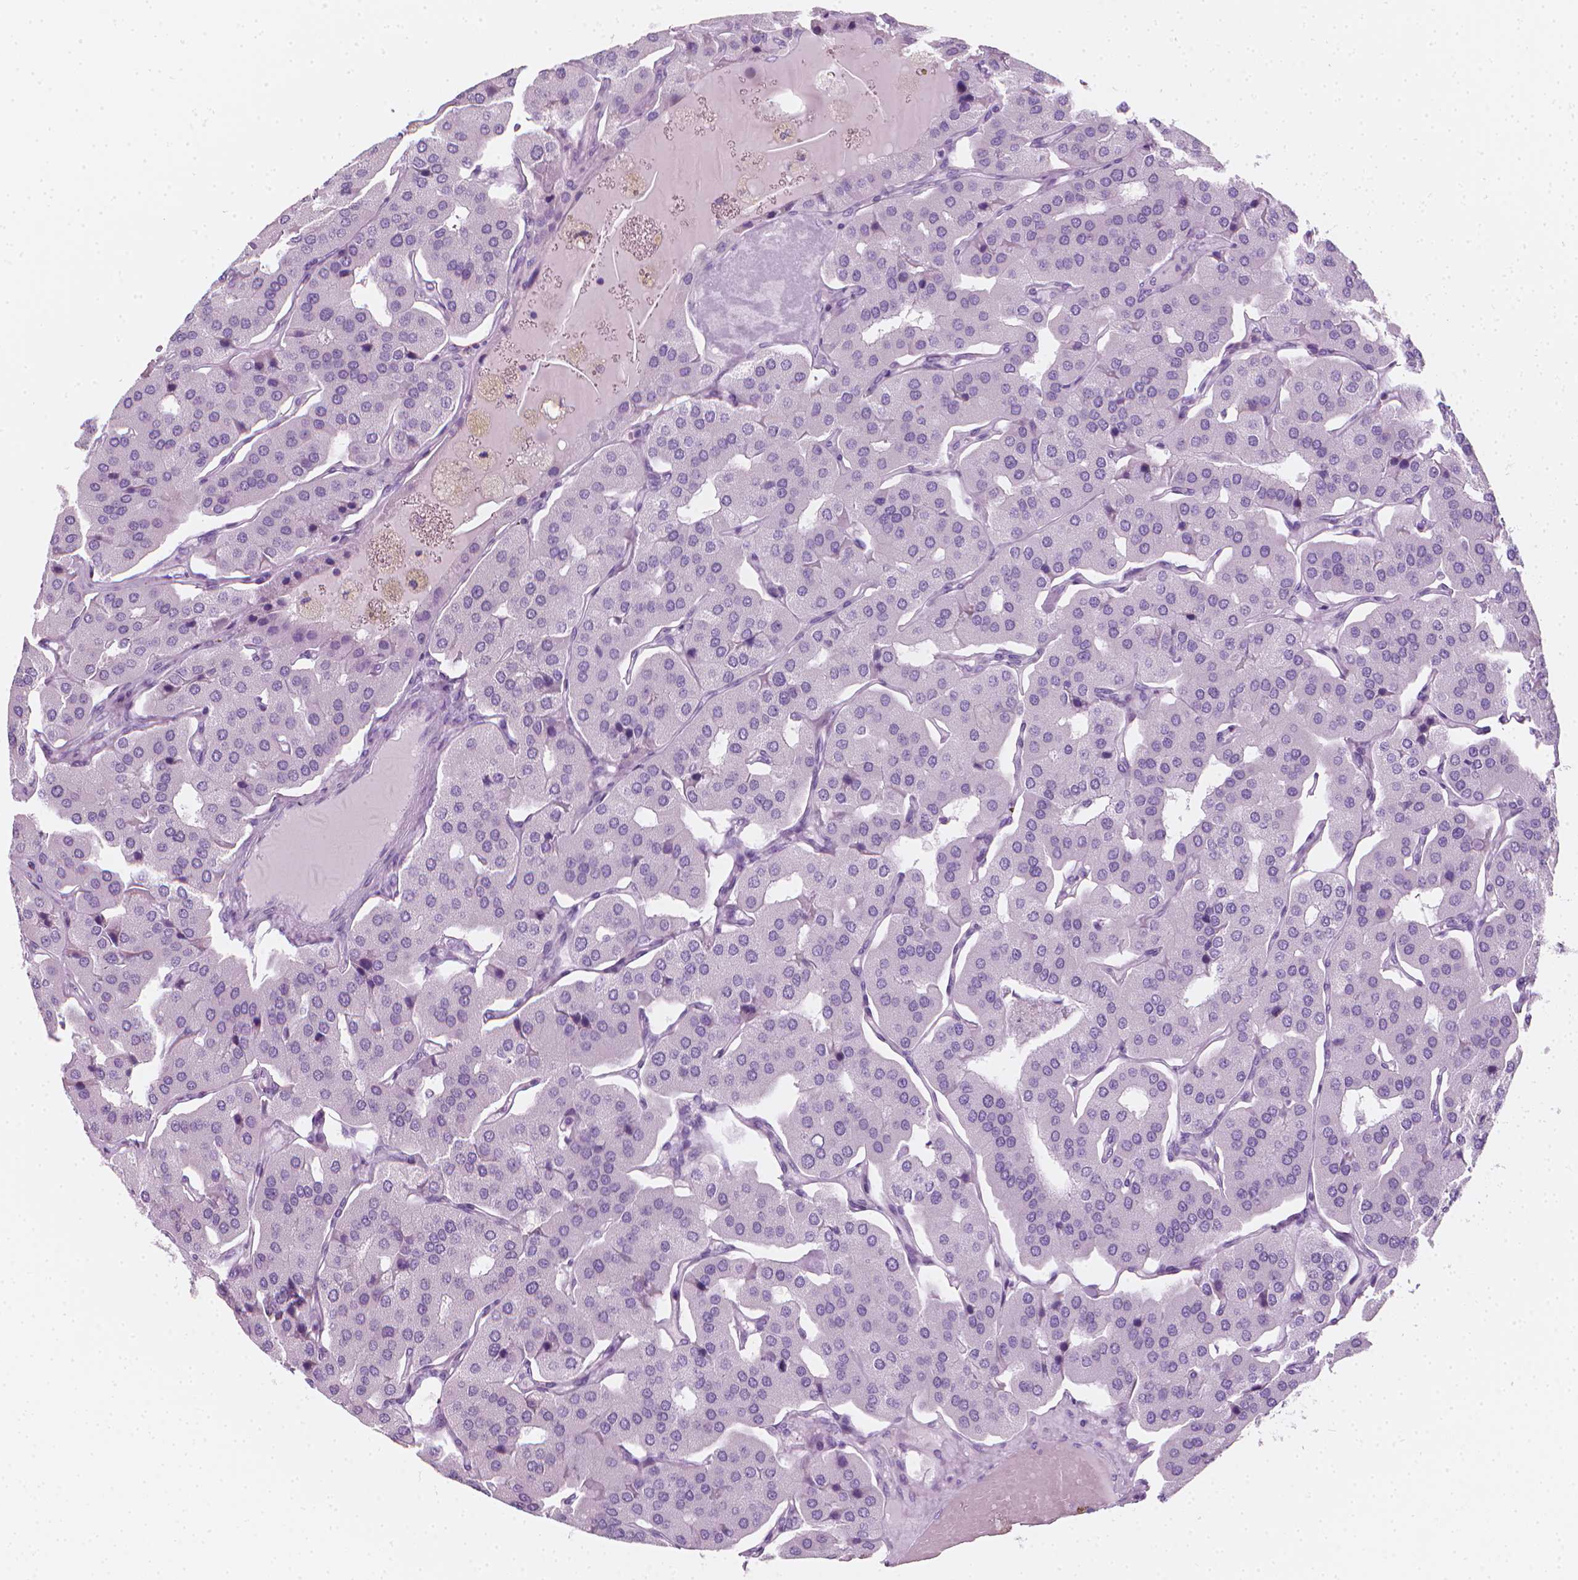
{"staining": {"intensity": "negative", "quantity": "none", "location": "none"}, "tissue": "parathyroid gland", "cell_type": "Glandular cells", "image_type": "normal", "snomed": [{"axis": "morphology", "description": "Normal tissue, NOS"}, {"axis": "morphology", "description": "Adenoma, NOS"}, {"axis": "topography", "description": "Parathyroid gland"}], "caption": "An immunohistochemistry image of benign parathyroid gland is shown. There is no staining in glandular cells of parathyroid gland.", "gene": "SCG3", "patient": {"sex": "female", "age": 86}}